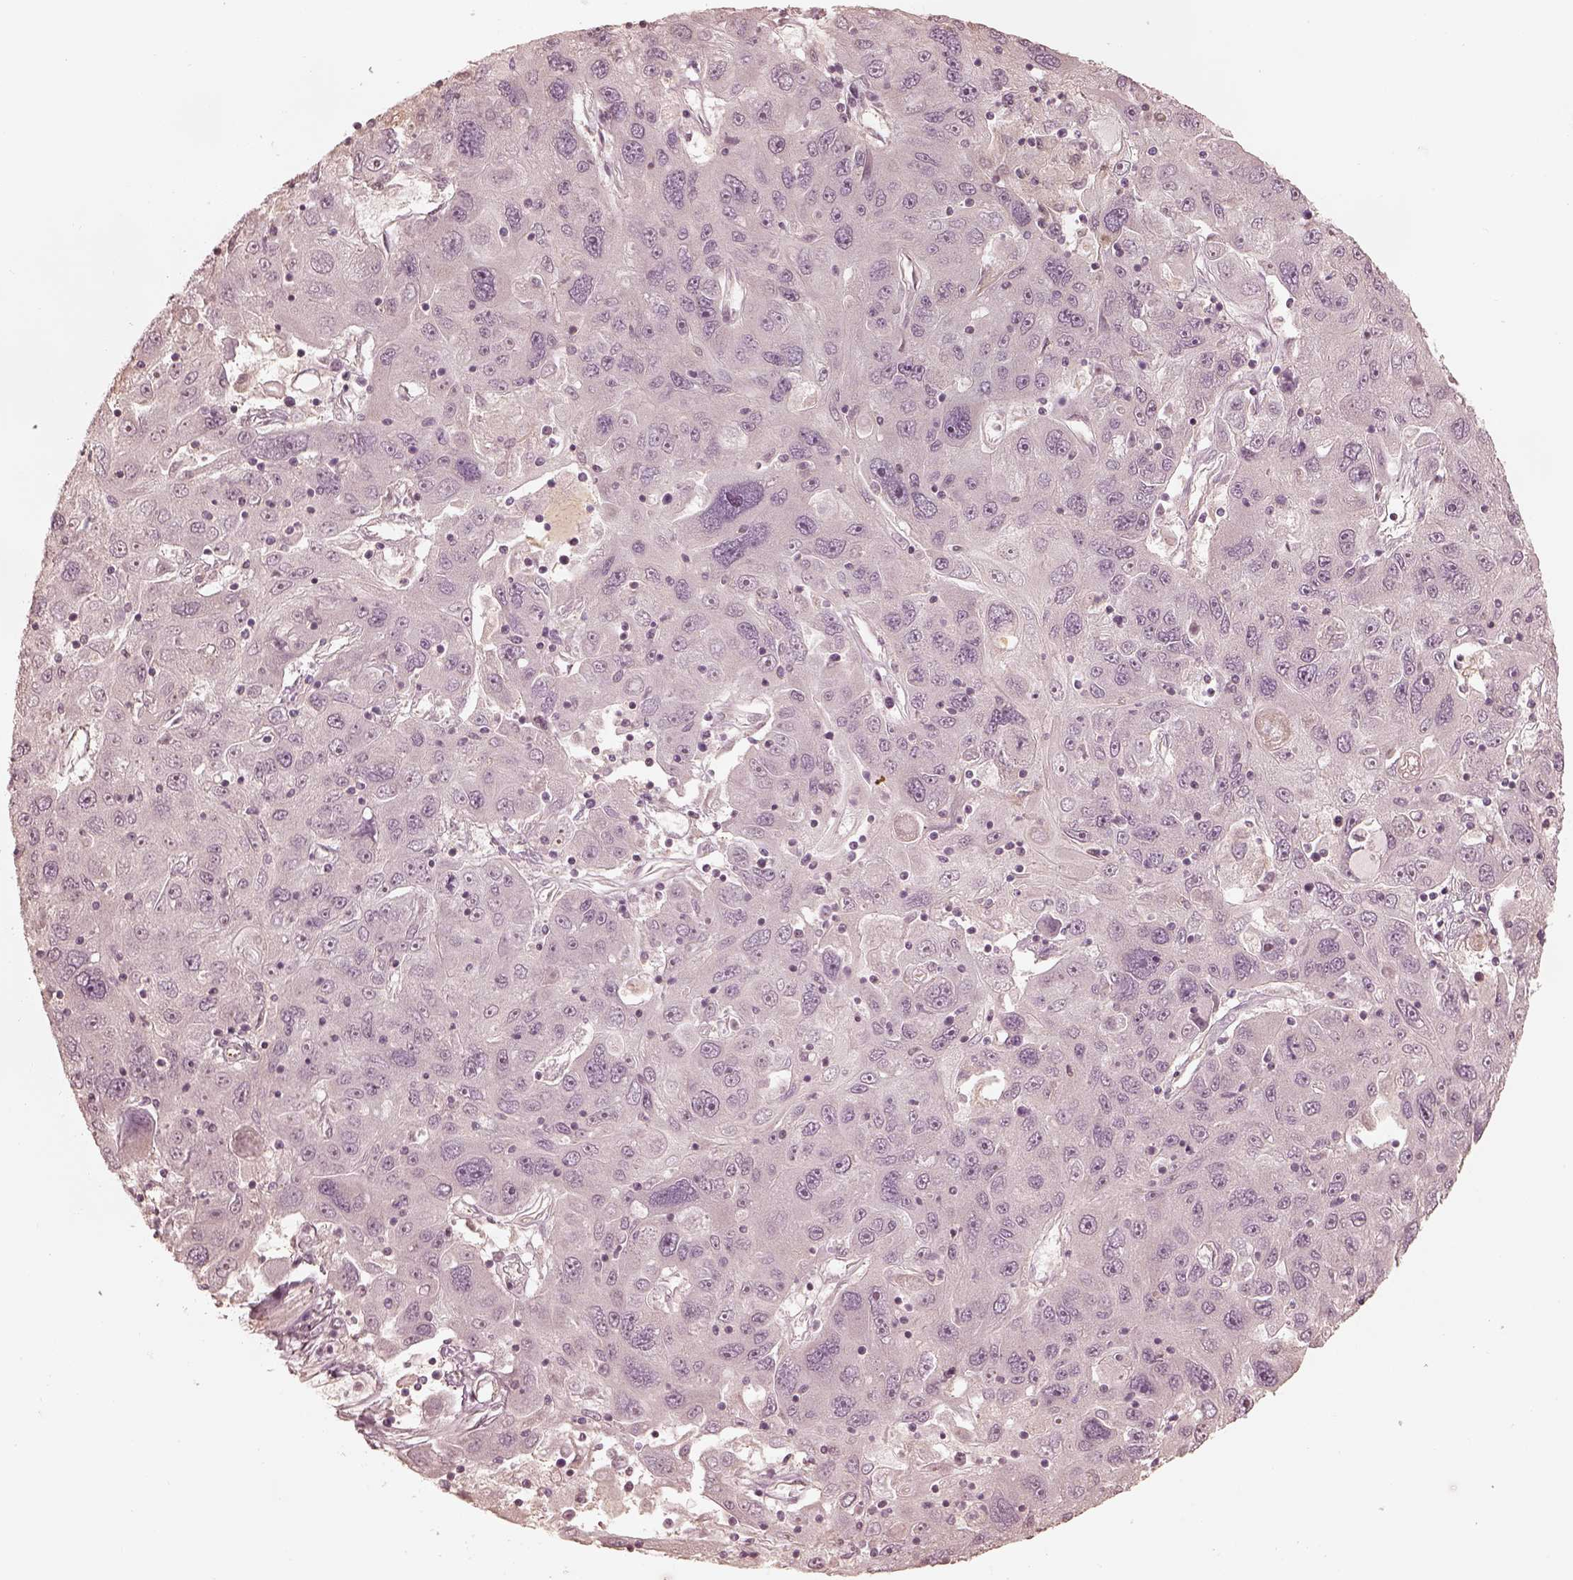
{"staining": {"intensity": "negative", "quantity": "none", "location": "none"}, "tissue": "stomach cancer", "cell_type": "Tumor cells", "image_type": "cancer", "snomed": [{"axis": "morphology", "description": "Adenocarcinoma, NOS"}, {"axis": "topography", "description": "Stomach"}], "caption": "The photomicrograph displays no significant staining in tumor cells of stomach cancer.", "gene": "KIF5C", "patient": {"sex": "male", "age": 56}}